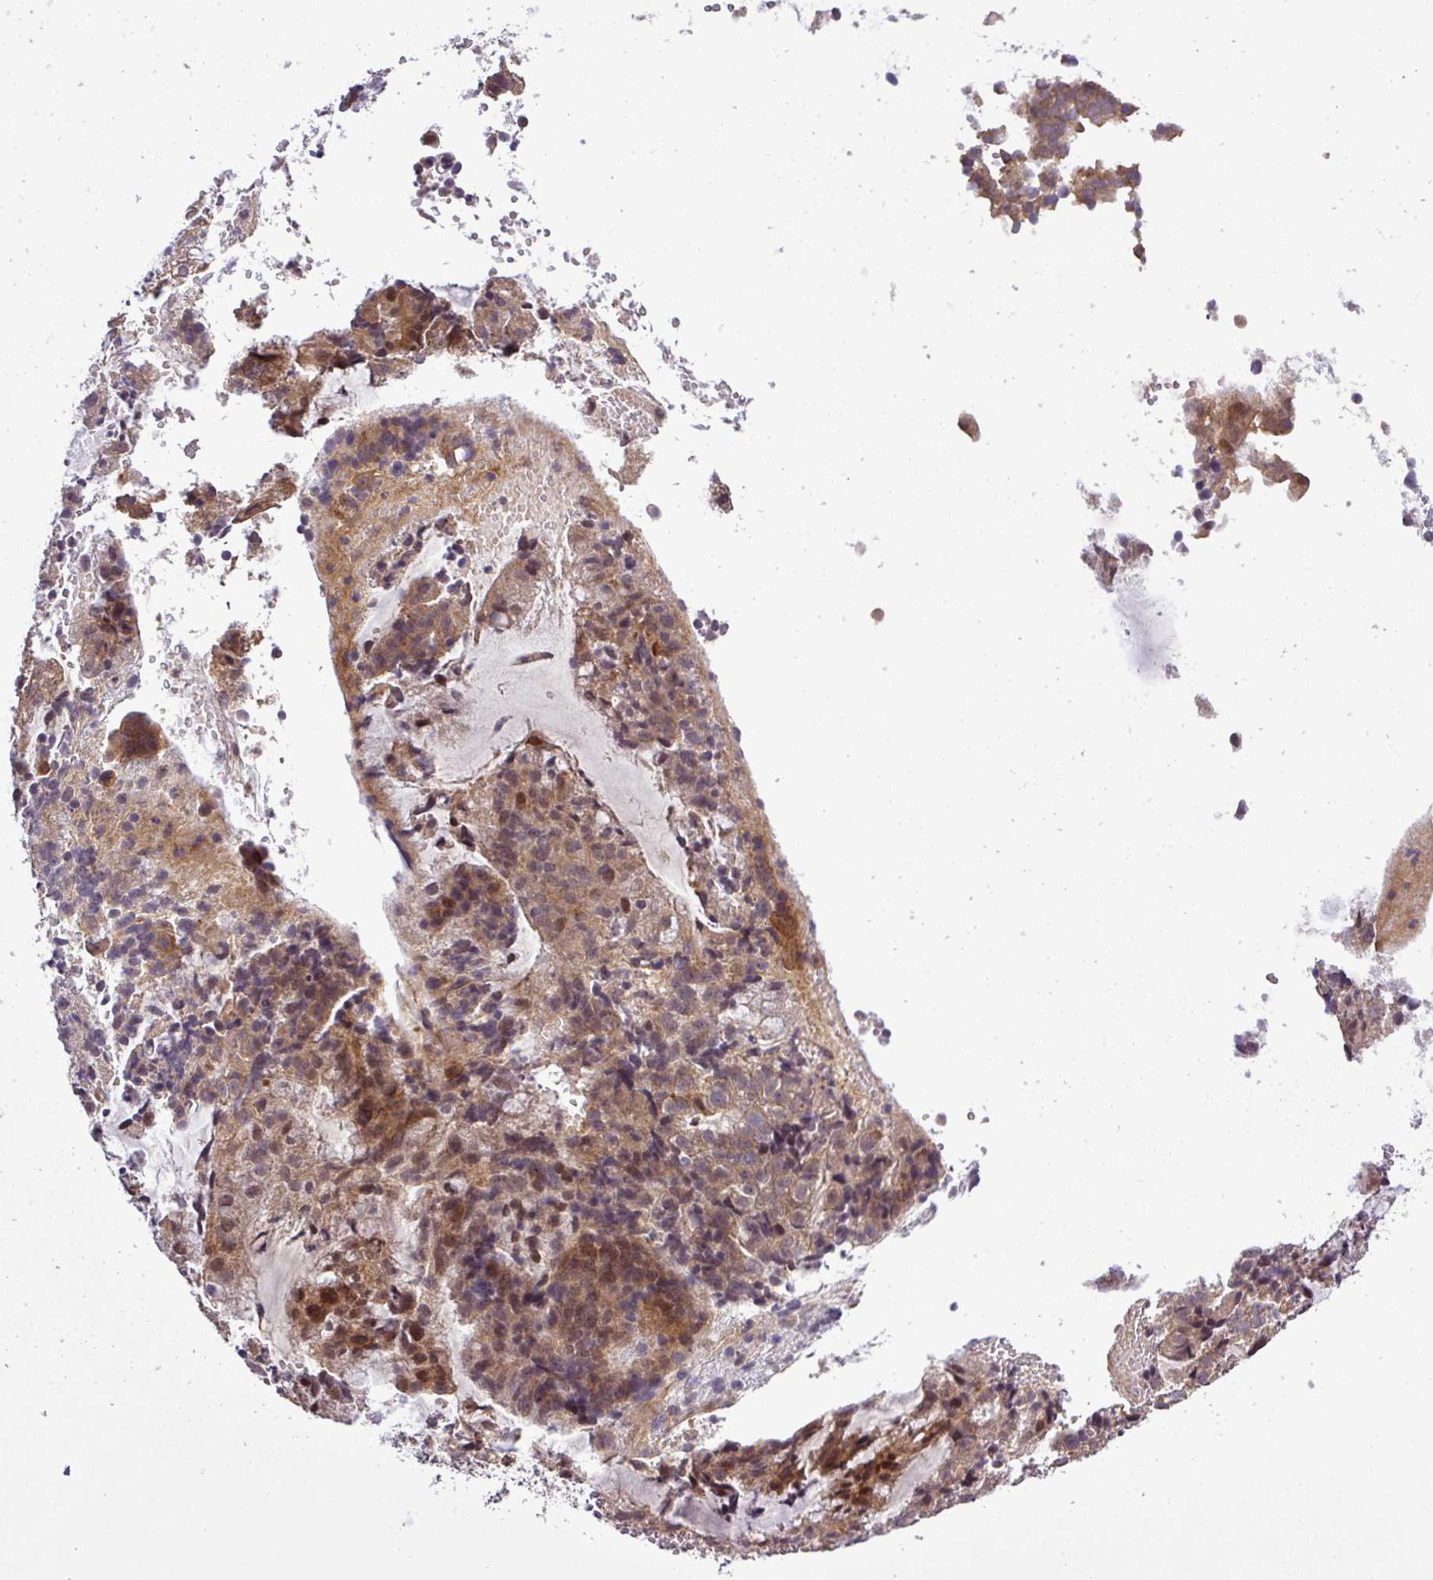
{"staining": {"intensity": "moderate", "quantity": ">75%", "location": "cytoplasmic/membranous,nuclear"}, "tissue": "endometrial cancer", "cell_type": "Tumor cells", "image_type": "cancer", "snomed": [{"axis": "morphology", "description": "Adenocarcinoma, NOS"}, {"axis": "topography", "description": "Endometrium"}], "caption": "Moderate cytoplasmic/membranous and nuclear expression for a protein is appreciated in about >75% of tumor cells of adenocarcinoma (endometrial) using IHC.", "gene": "CARHSP1", "patient": {"sex": "female", "age": 76}}